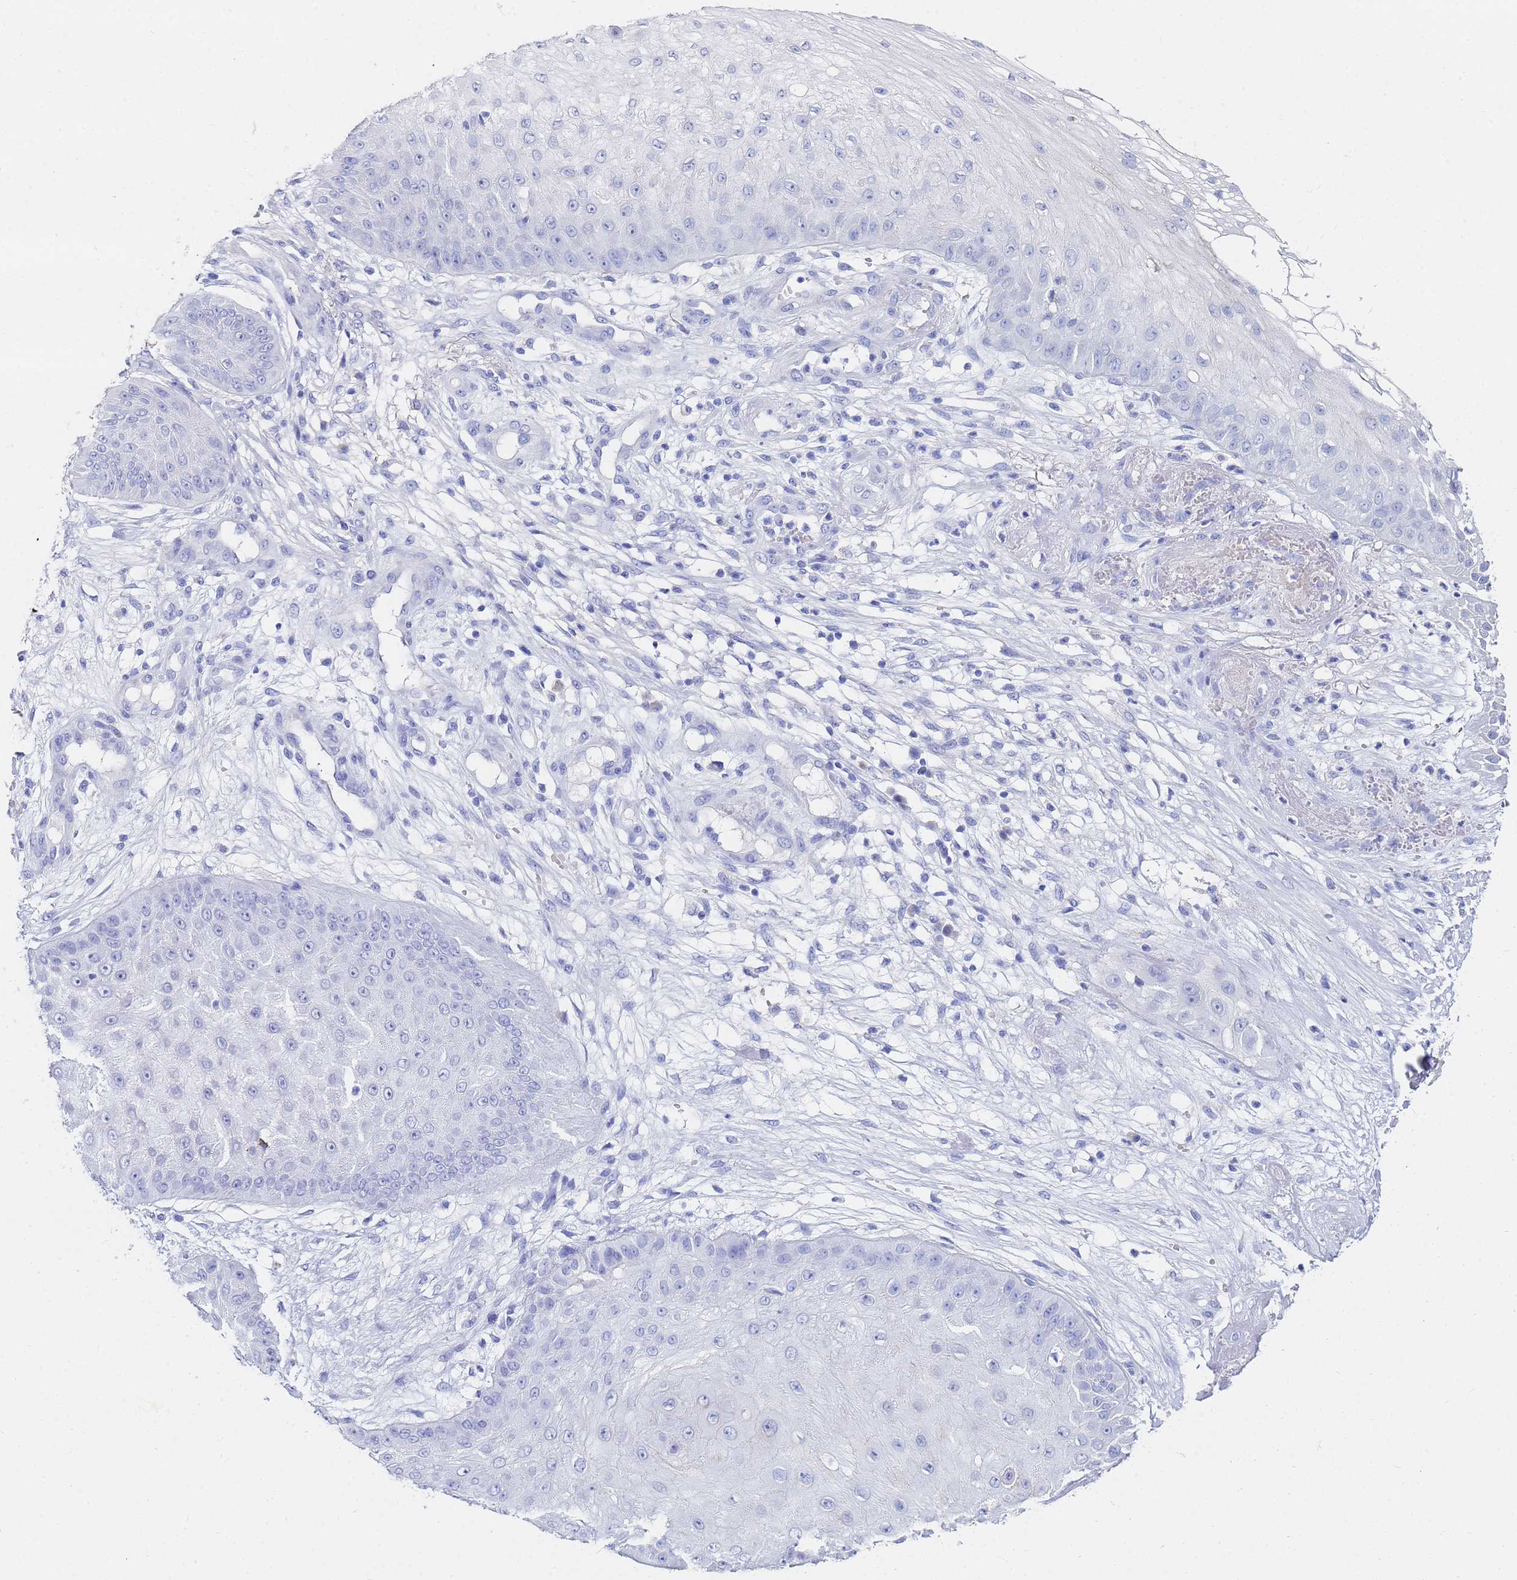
{"staining": {"intensity": "negative", "quantity": "none", "location": "none"}, "tissue": "skin cancer", "cell_type": "Tumor cells", "image_type": "cancer", "snomed": [{"axis": "morphology", "description": "Squamous cell carcinoma, NOS"}, {"axis": "topography", "description": "Skin"}], "caption": "Immunohistochemistry (IHC) of skin cancer reveals no positivity in tumor cells.", "gene": "C2orf72", "patient": {"sex": "male", "age": 70}}